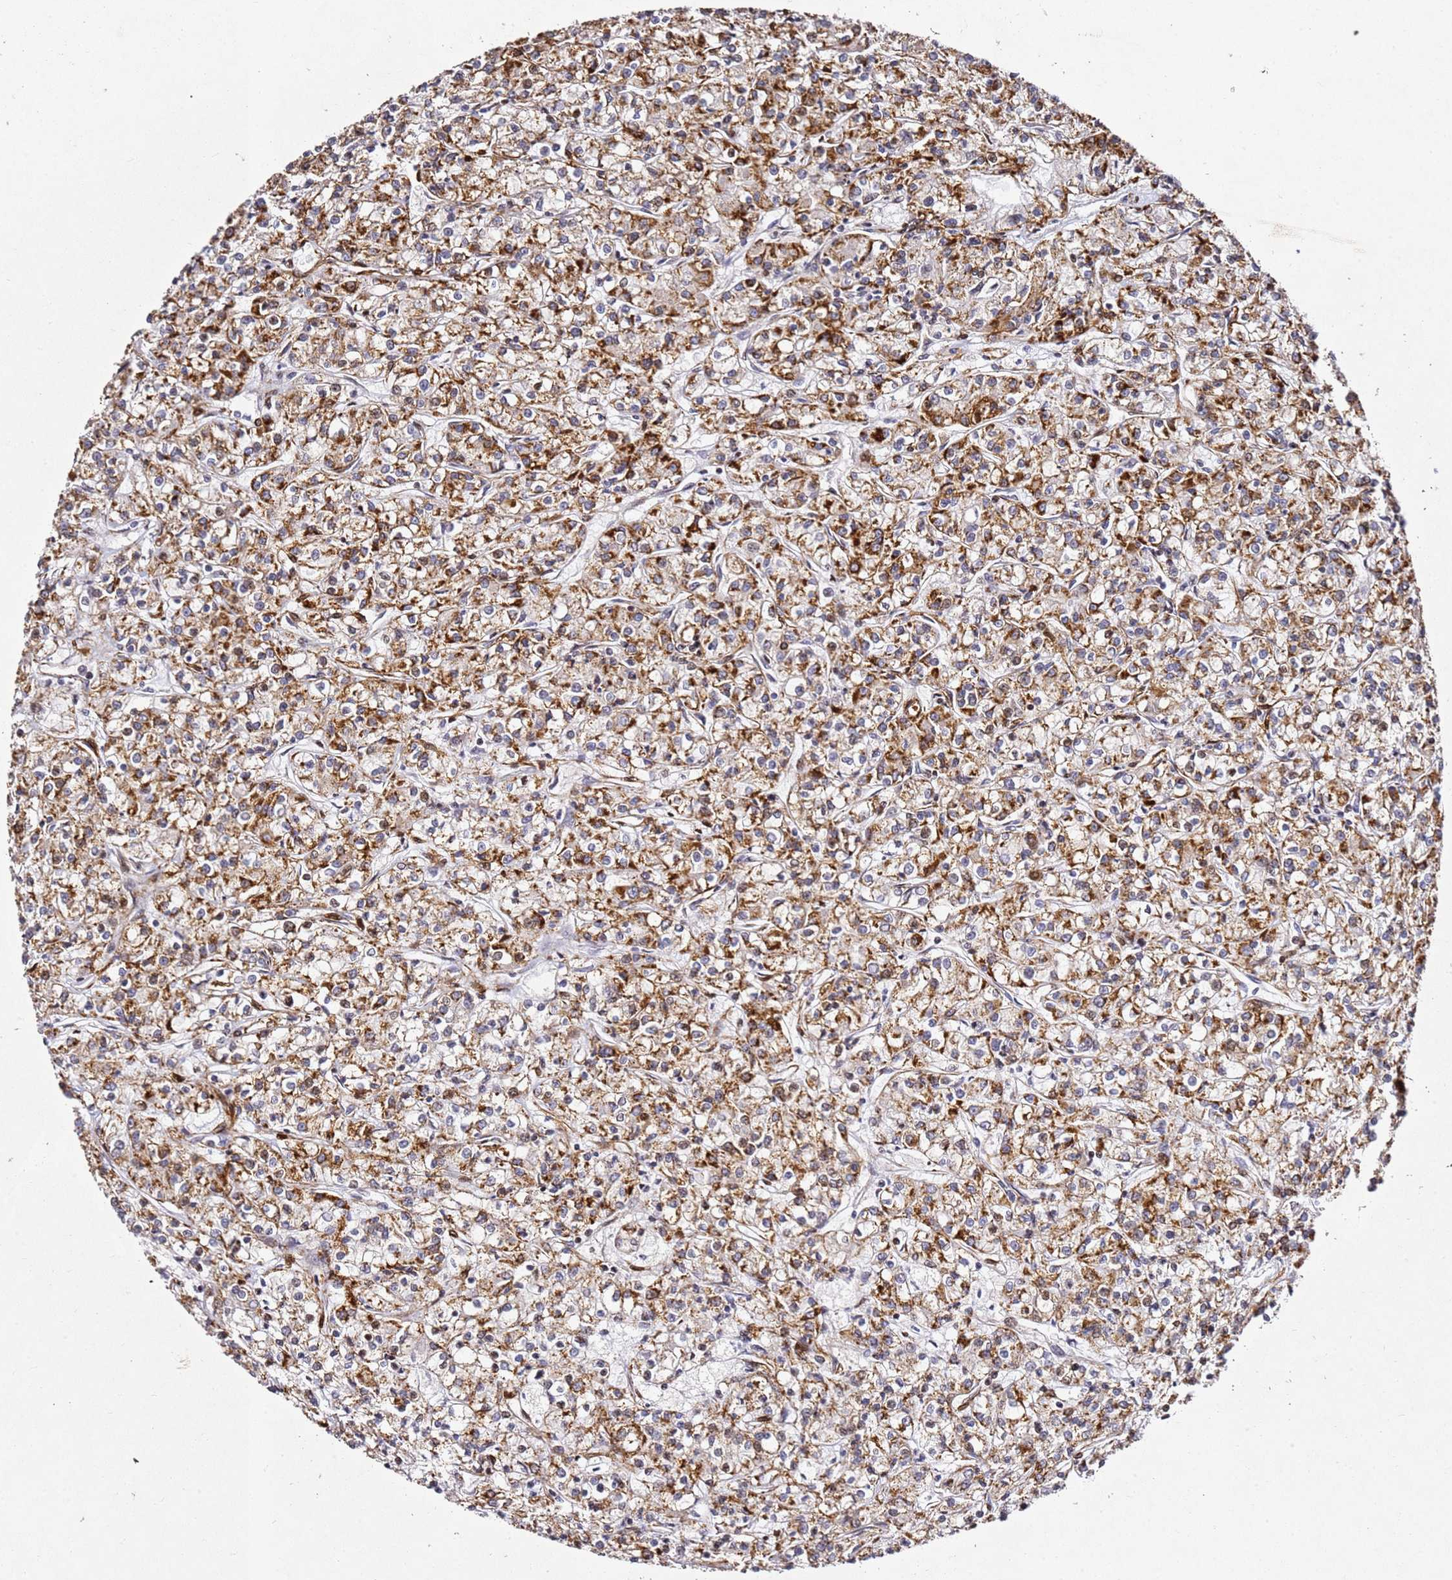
{"staining": {"intensity": "moderate", "quantity": "25%-75%", "location": "cytoplasmic/membranous"}, "tissue": "renal cancer", "cell_type": "Tumor cells", "image_type": "cancer", "snomed": [{"axis": "morphology", "description": "Adenocarcinoma, NOS"}, {"axis": "topography", "description": "Kidney"}], "caption": "High-magnification brightfield microscopy of renal cancer stained with DAB (brown) and counterstained with hematoxylin (blue). tumor cells exhibit moderate cytoplasmic/membranous expression is present in about25%-75% of cells.", "gene": "ZNF296", "patient": {"sex": "female", "age": 59}}